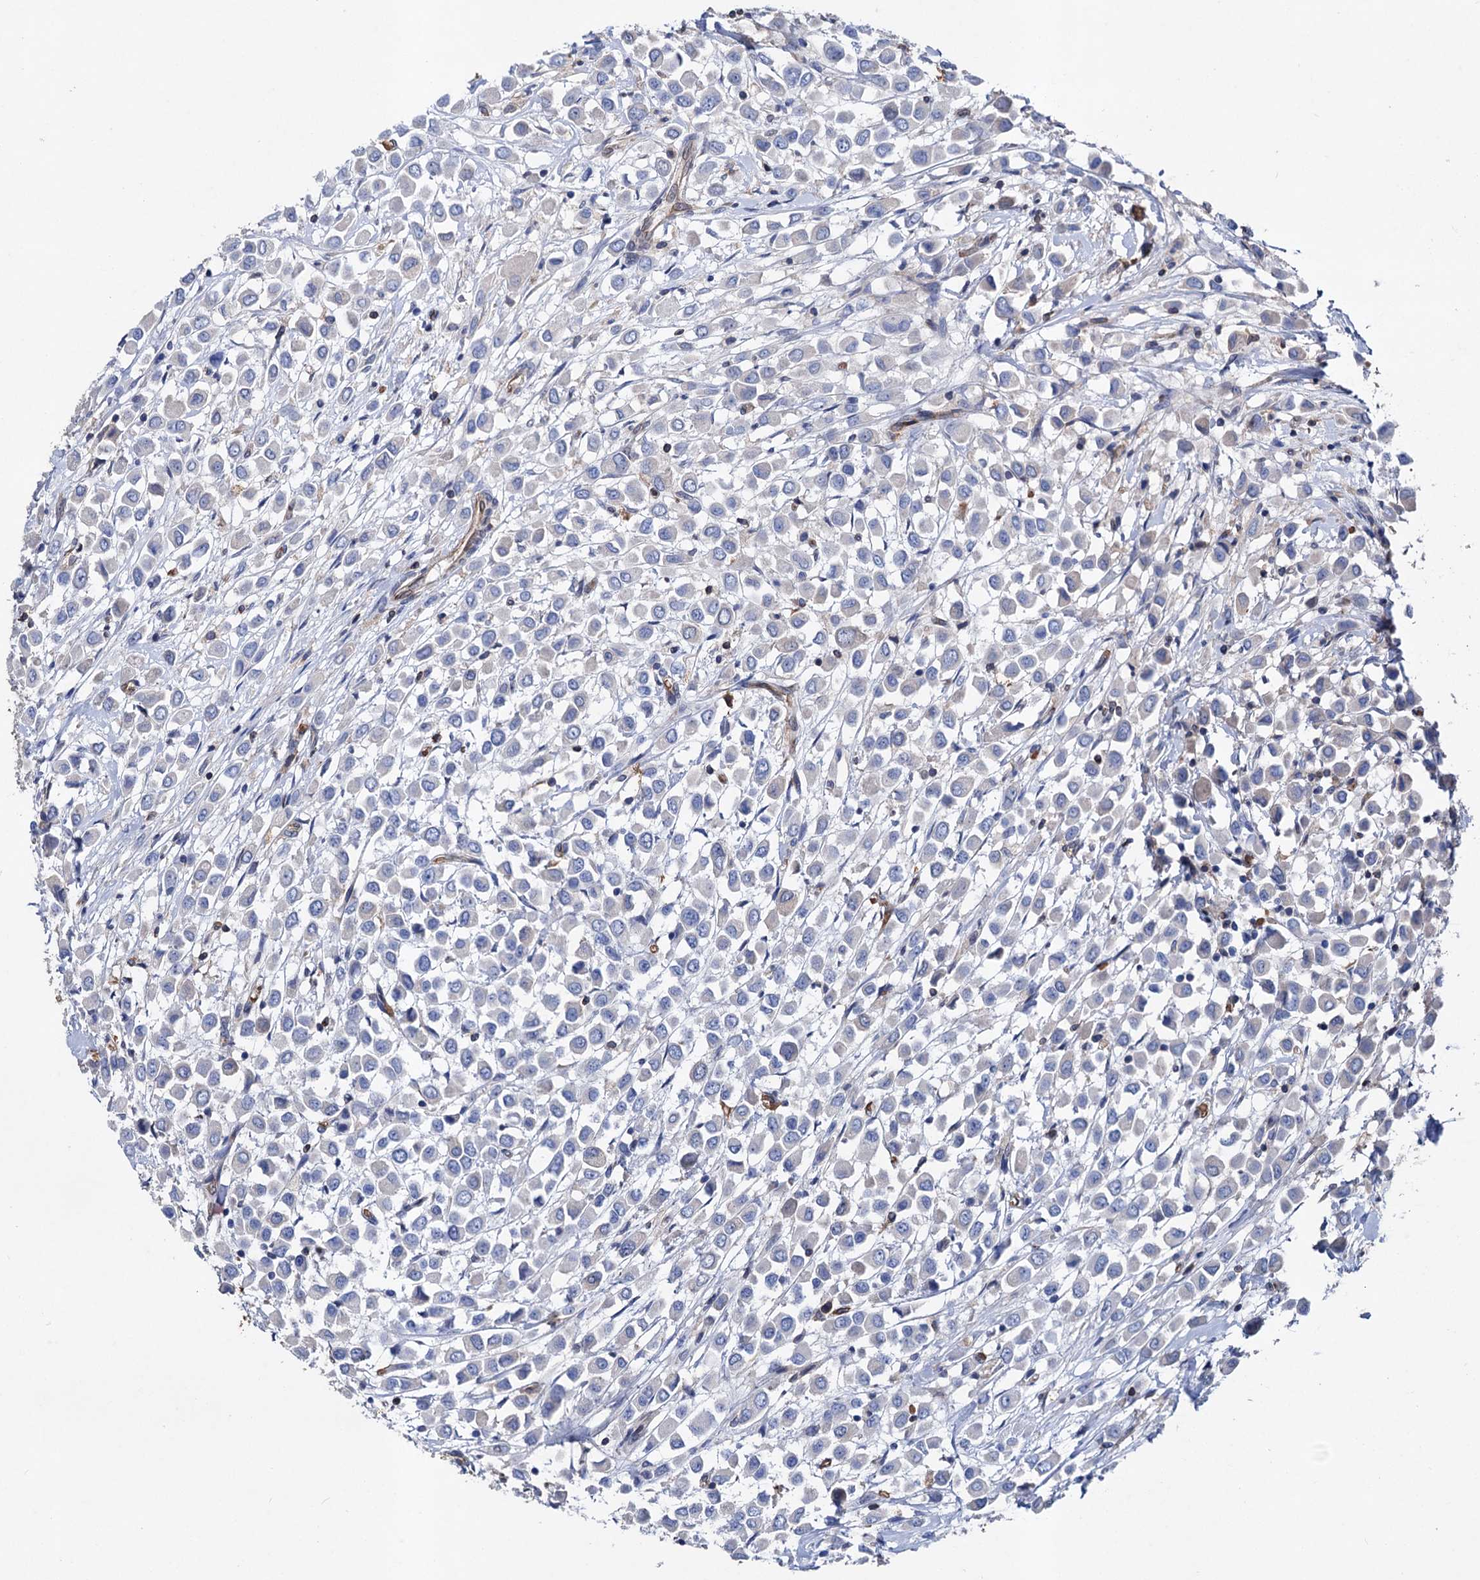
{"staining": {"intensity": "negative", "quantity": "none", "location": "none"}, "tissue": "breast cancer", "cell_type": "Tumor cells", "image_type": "cancer", "snomed": [{"axis": "morphology", "description": "Duct carcinoma"}, {"axis": "topography", "description": "Breast"}], "caption": "This micrograph is of intraductal carcinoma (breast) stained with immunohistochemistry to label a protein in brown with the nuclei are counter-stained blue. There is no positivity in tumor cells.", "gene": "STING1", "patient": {"sex": "female", "age": 61}}